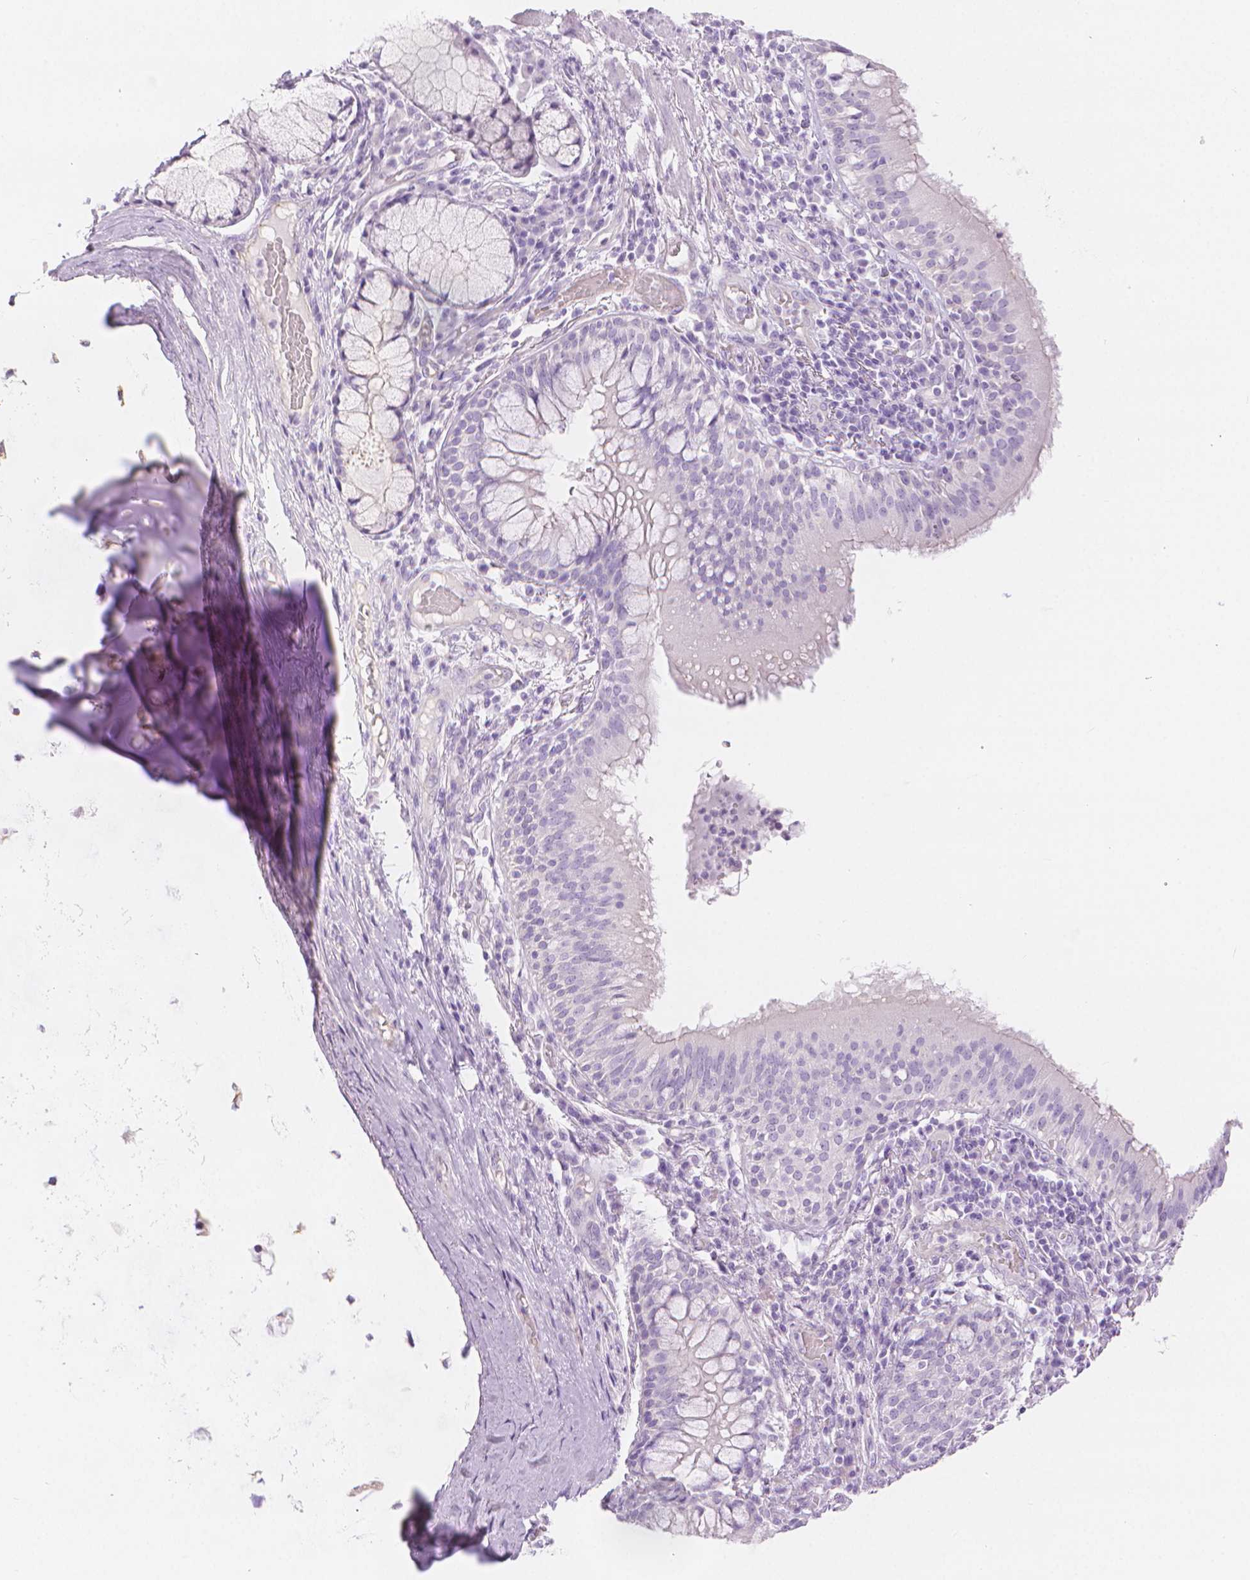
{"staining": {"intensity": "negative", "quantity": "none", "location": "none"}, "tissue": "bronchus", "cell_type": "Respiratory epithelial cells", "image_type": "normal", "snomed": [{"axis": "morphology", "description": "Normal tissue, NOS"}, {"axis": "topography", "description": "Cartilage tissue"}, {"axis": "topography", "description": "Bronchus"}], "caption": "The IHC image has no significant positivity in respiratory epithelial cells of bronchus. Brightfield microscopy of immunohistochemistry (IHC) stained with DAB (brown) and hematoxylin (blue), captured at high magnification.", "gene": "SLC27A5", "patient": {"sex": "male", "age": 56}}